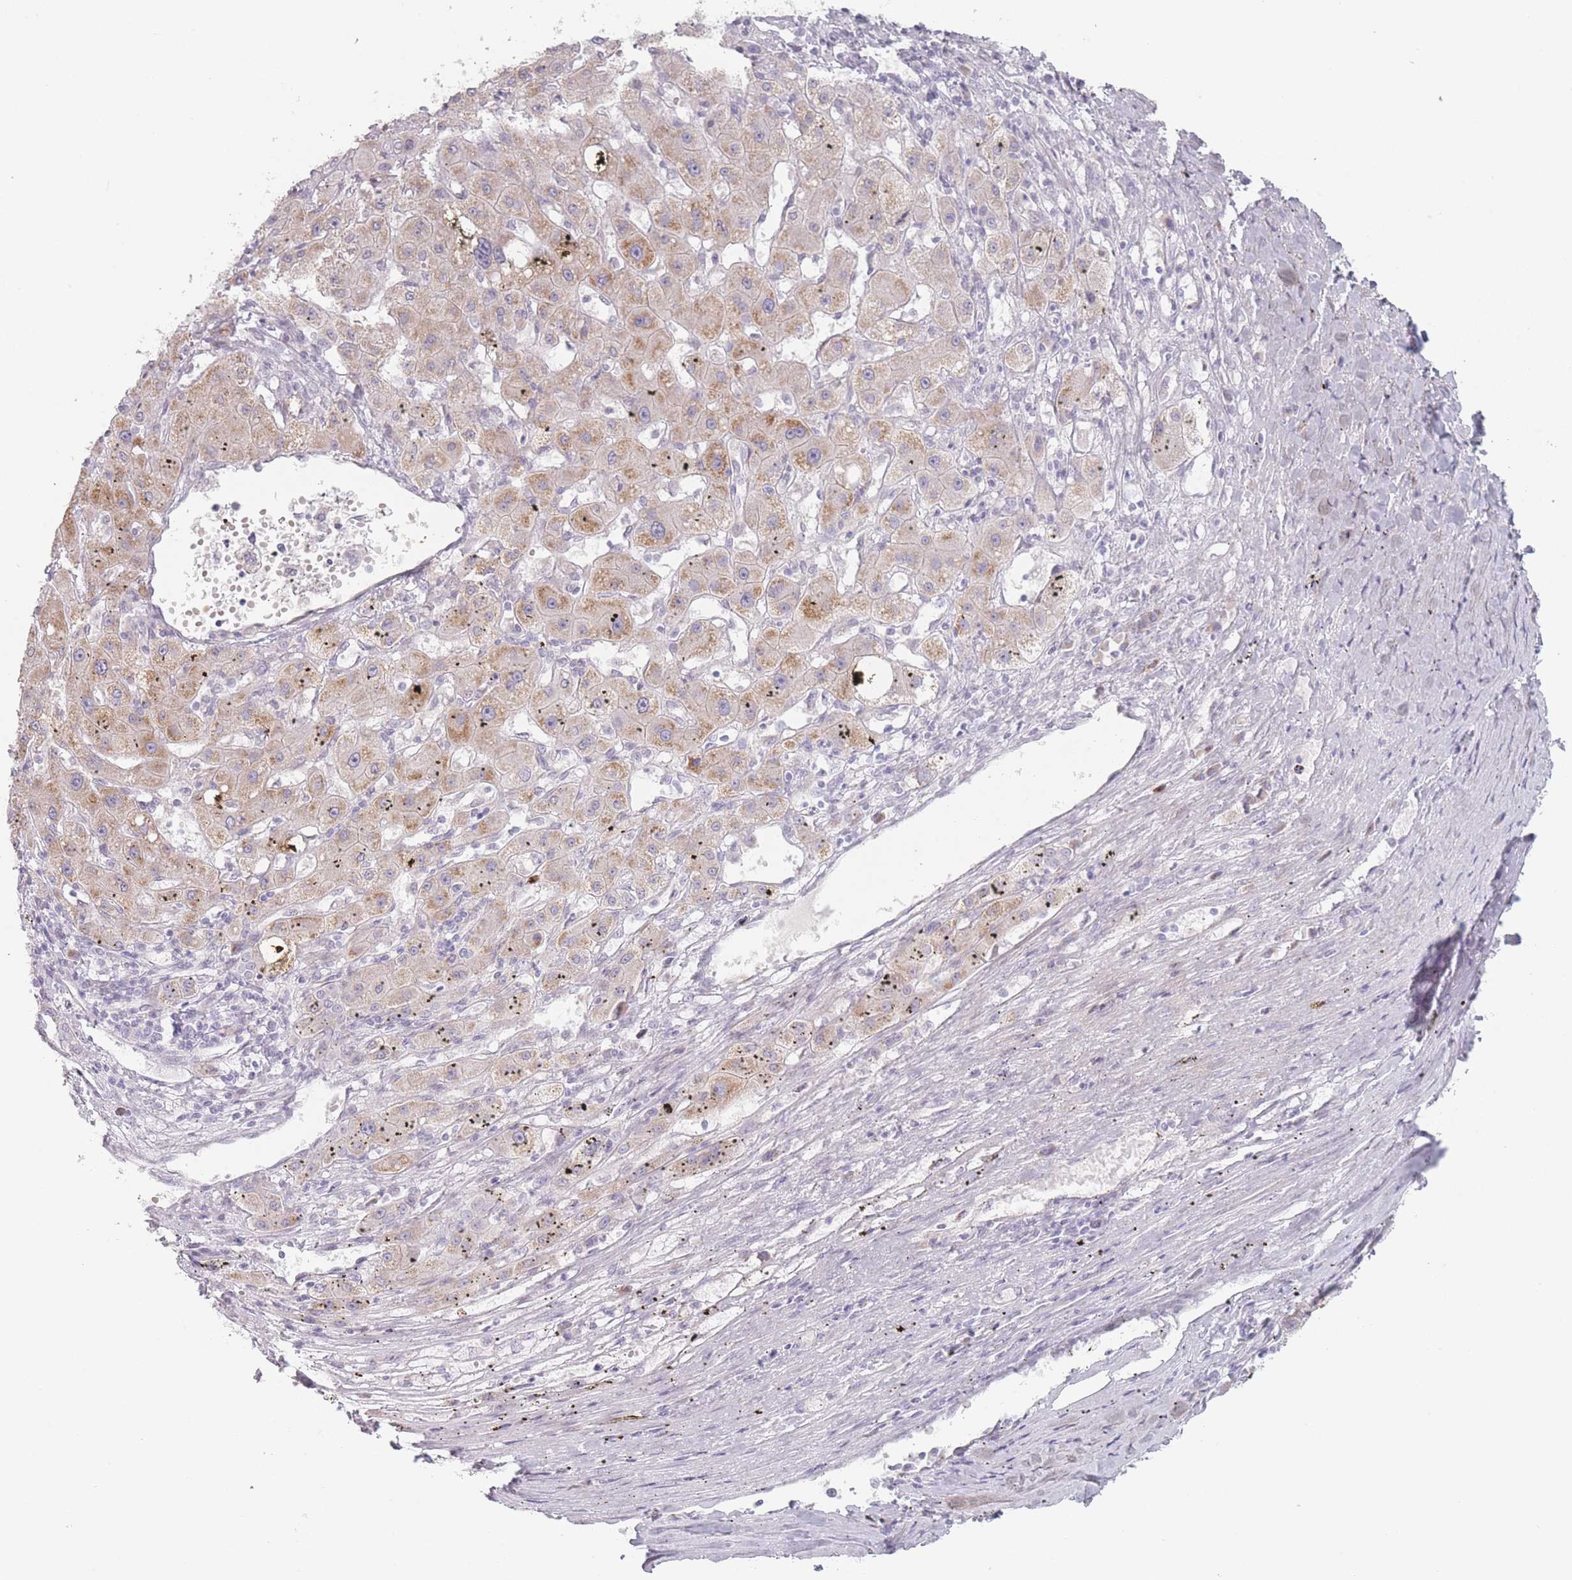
{"staining": {"intensity": "weak", "quantity": ">75%", "location": "cytoplasmic/membranous"}, "tissue": "liver cancer", "cell_type": "Tumor cells", "image_type": "cancer", "snomed": [{"axis": "morphology", "description": "Carcinoma, Hepatocellular, NOS"}, {"axis": "topography", "description": "Liver"}], "caption": "A histopathology image of human liver cancer (hepatocellular carcinoma) stained for a protein demonstrates weak cytoplasmic/membranous brown staining in tumor cells.", "gene": "RASL10B", "patient": {"sex": "male", "age": 72}}